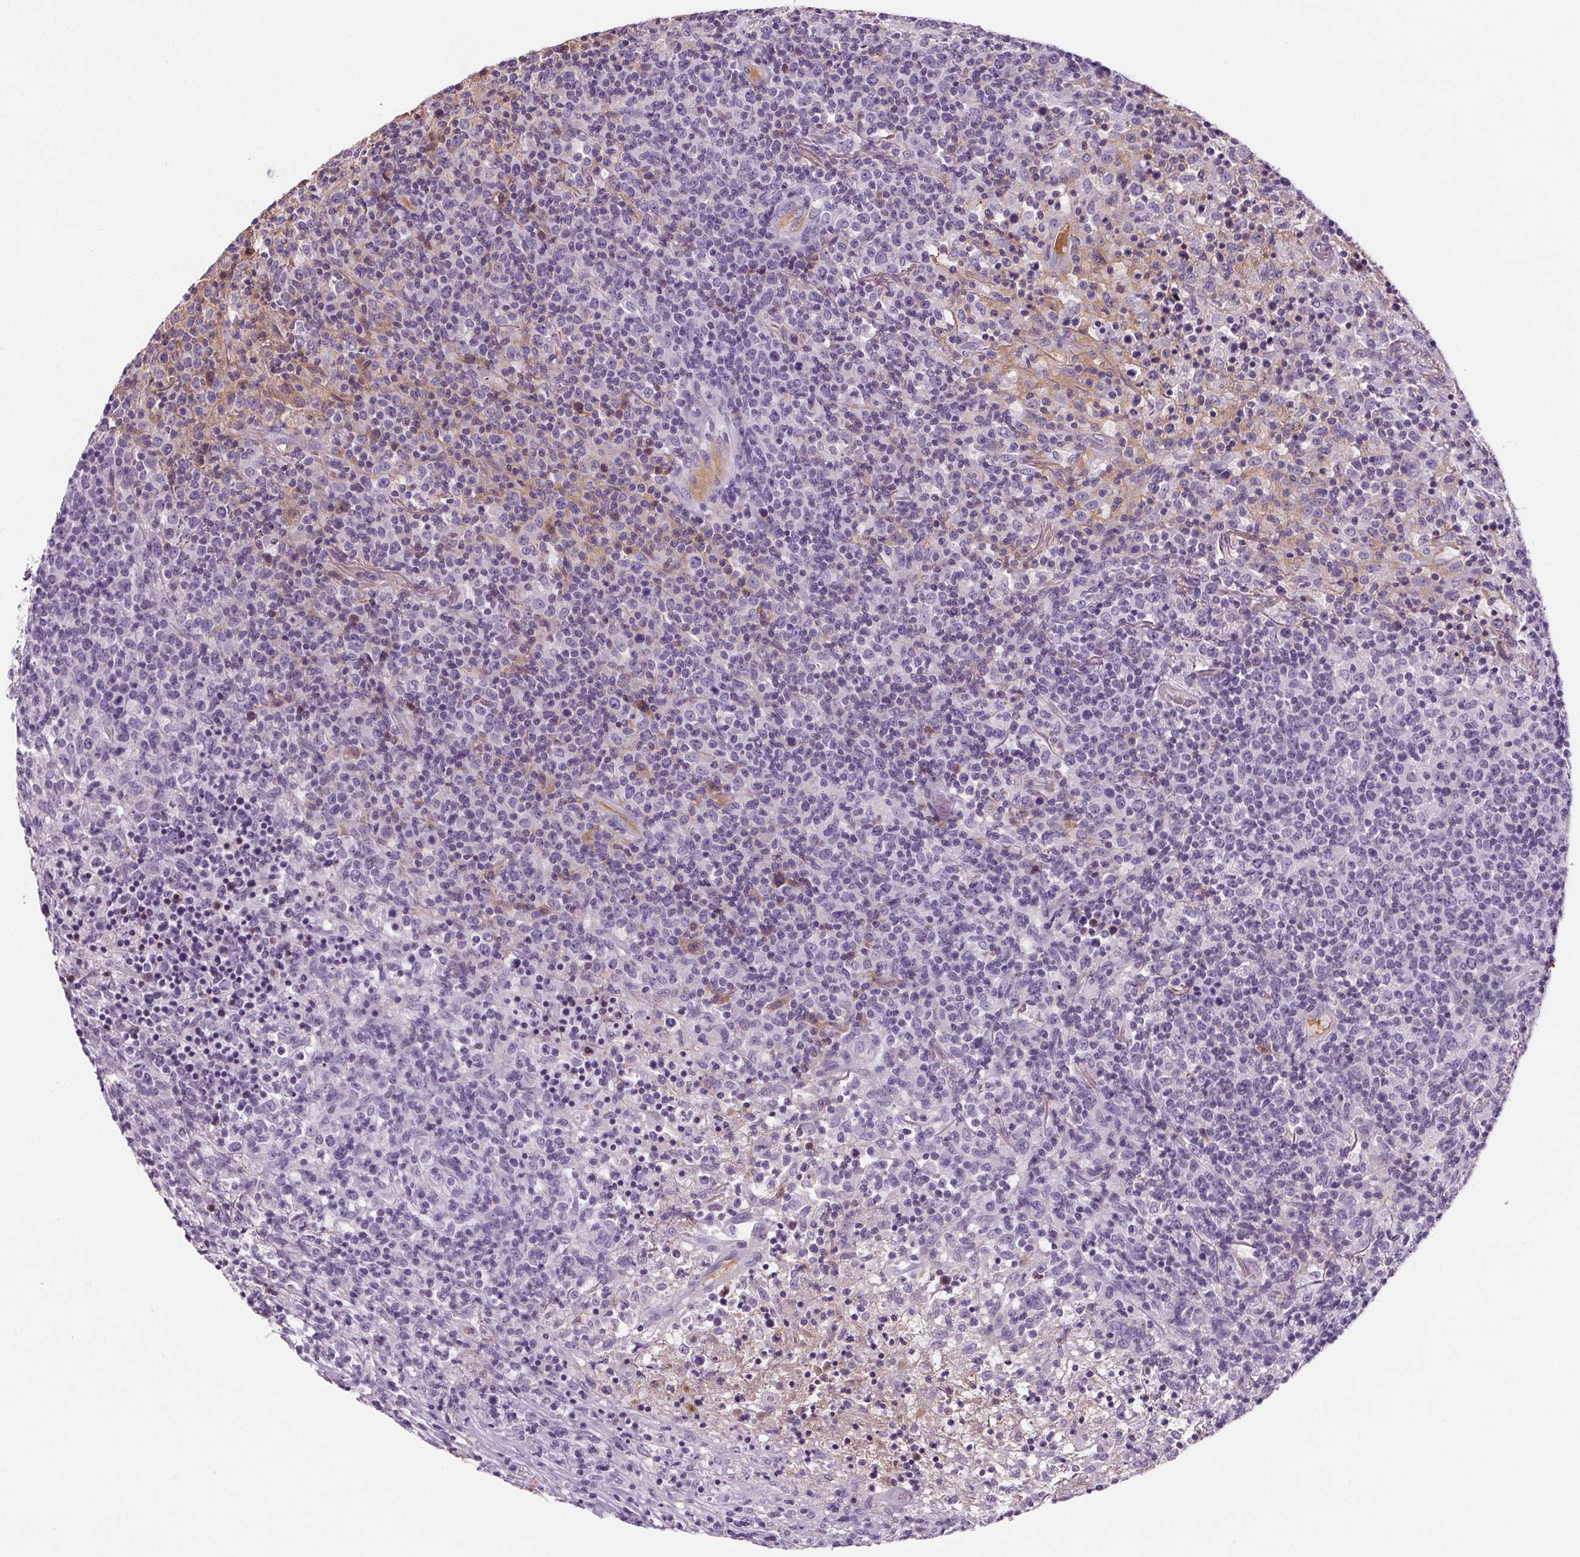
{"staining": {"intensity": "negative", "quantity": "none", "location": "none"}, "tissue": "lymphoma", "cell_type": "Tumor cells", "image_type": "cancer", "snomed": [{"axis": "morphology", "description": "Malignant lymphoma, non-Hodgkin's type, High grade"}, {"axis": "topography", "description": "Lung"}], "caption": "A photomicrograph of human lymphoma is negative for staining in tumor cells.", "gene": "CD5L", "patient": {"sex": "male", "age": 79}}